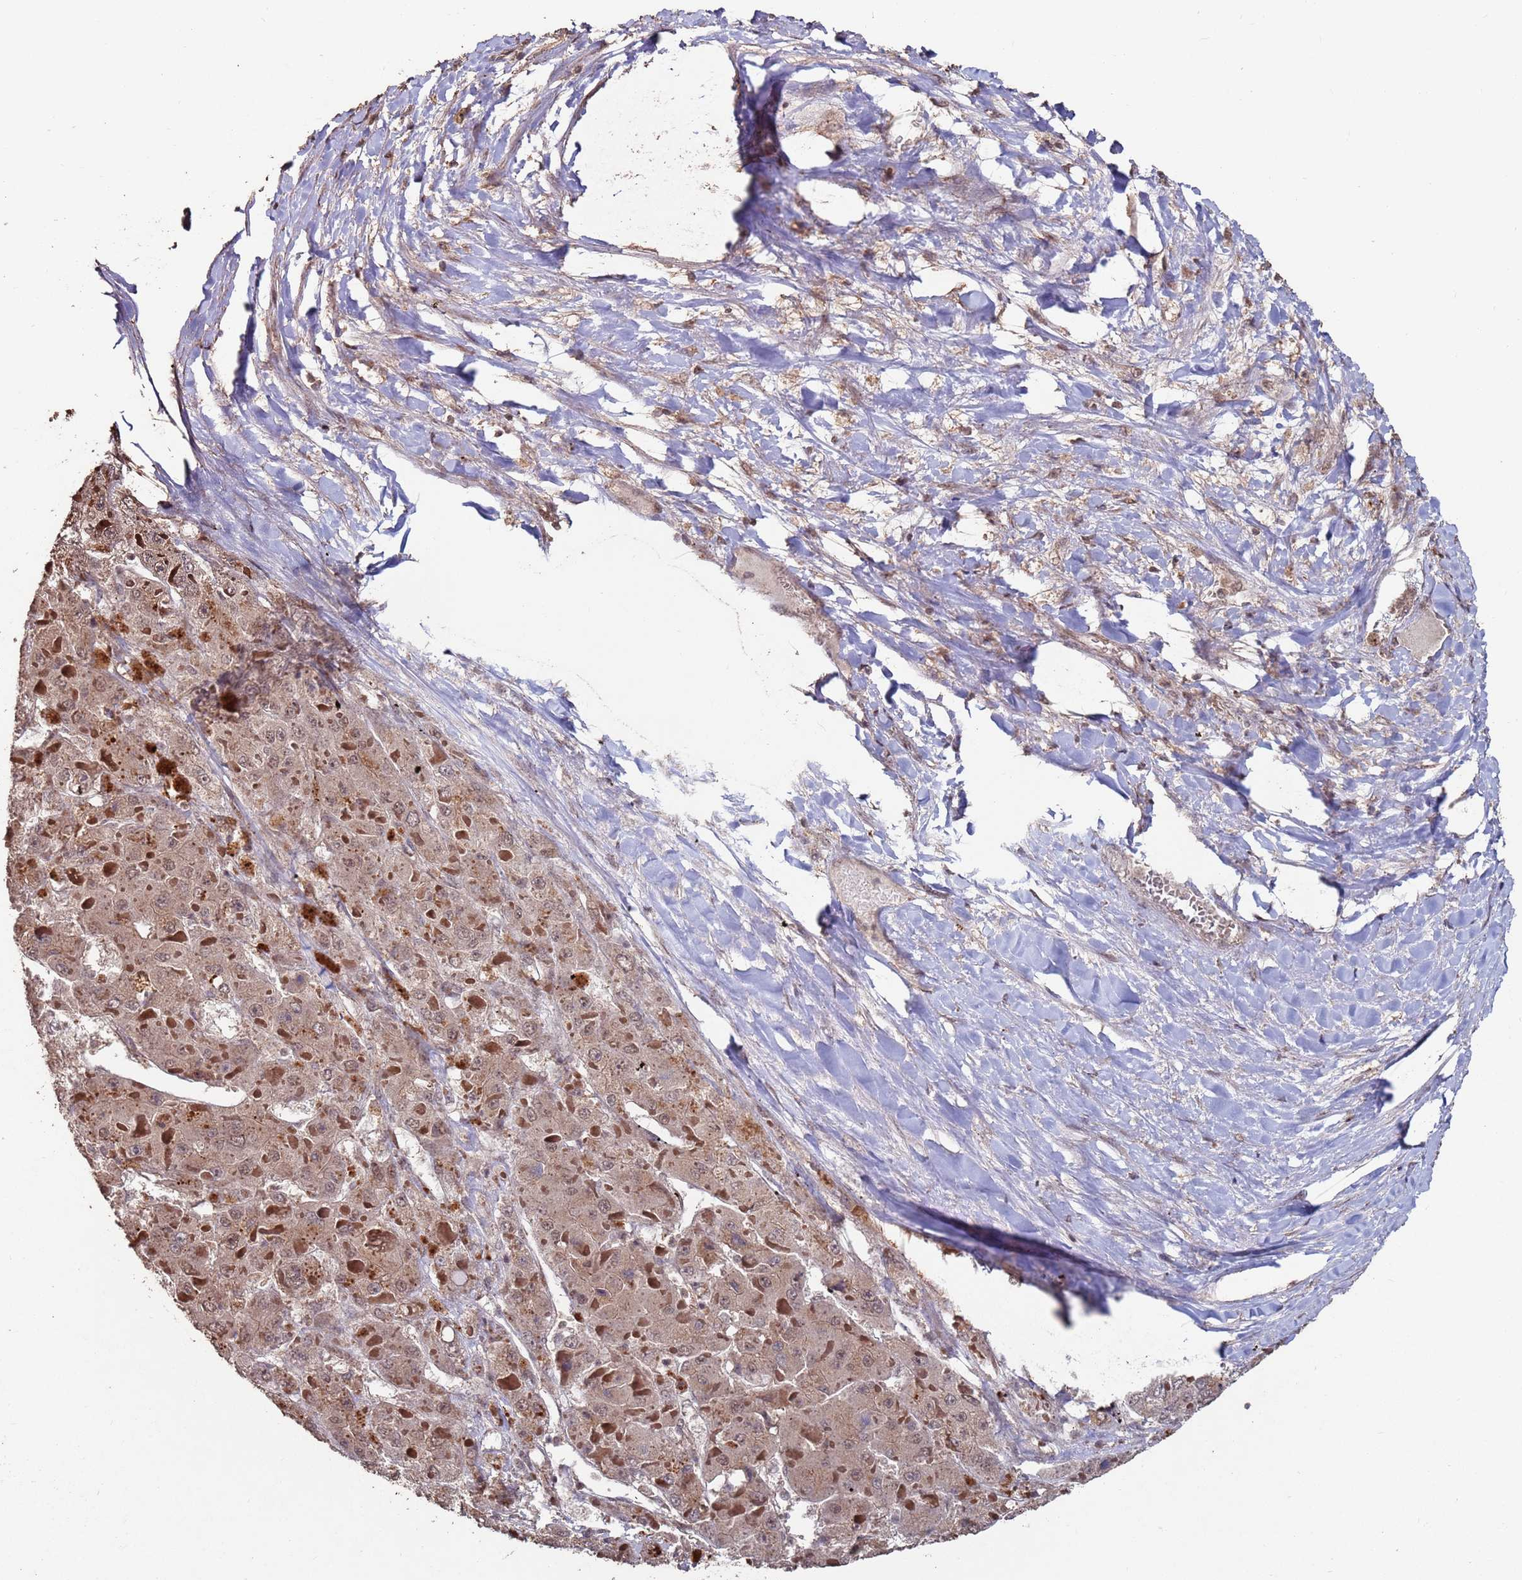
{"staining": {"intensity": "moderate", "quantity": ">75%", "location": "cytoplasmic/membranous,nuclear"}, "tissue": "liver cancer", "cell_type": "Tumor cells", "image_type": "cancer", "snomed": [{"axis": "morphology", "description": "Carcinoma, Hepatocellular, NOS"}, {"axis": "topography", "description": "Liver"}], "caption": "Human hepatocellular carcinoma (liver) stained for a protein (brown) reveals moderate cytoplasmic/membranous and nuclear positive staining in approximately >75% of tumor cells.", "gene": "PRR7", "patient": {"sex": "female", "age": 73}}